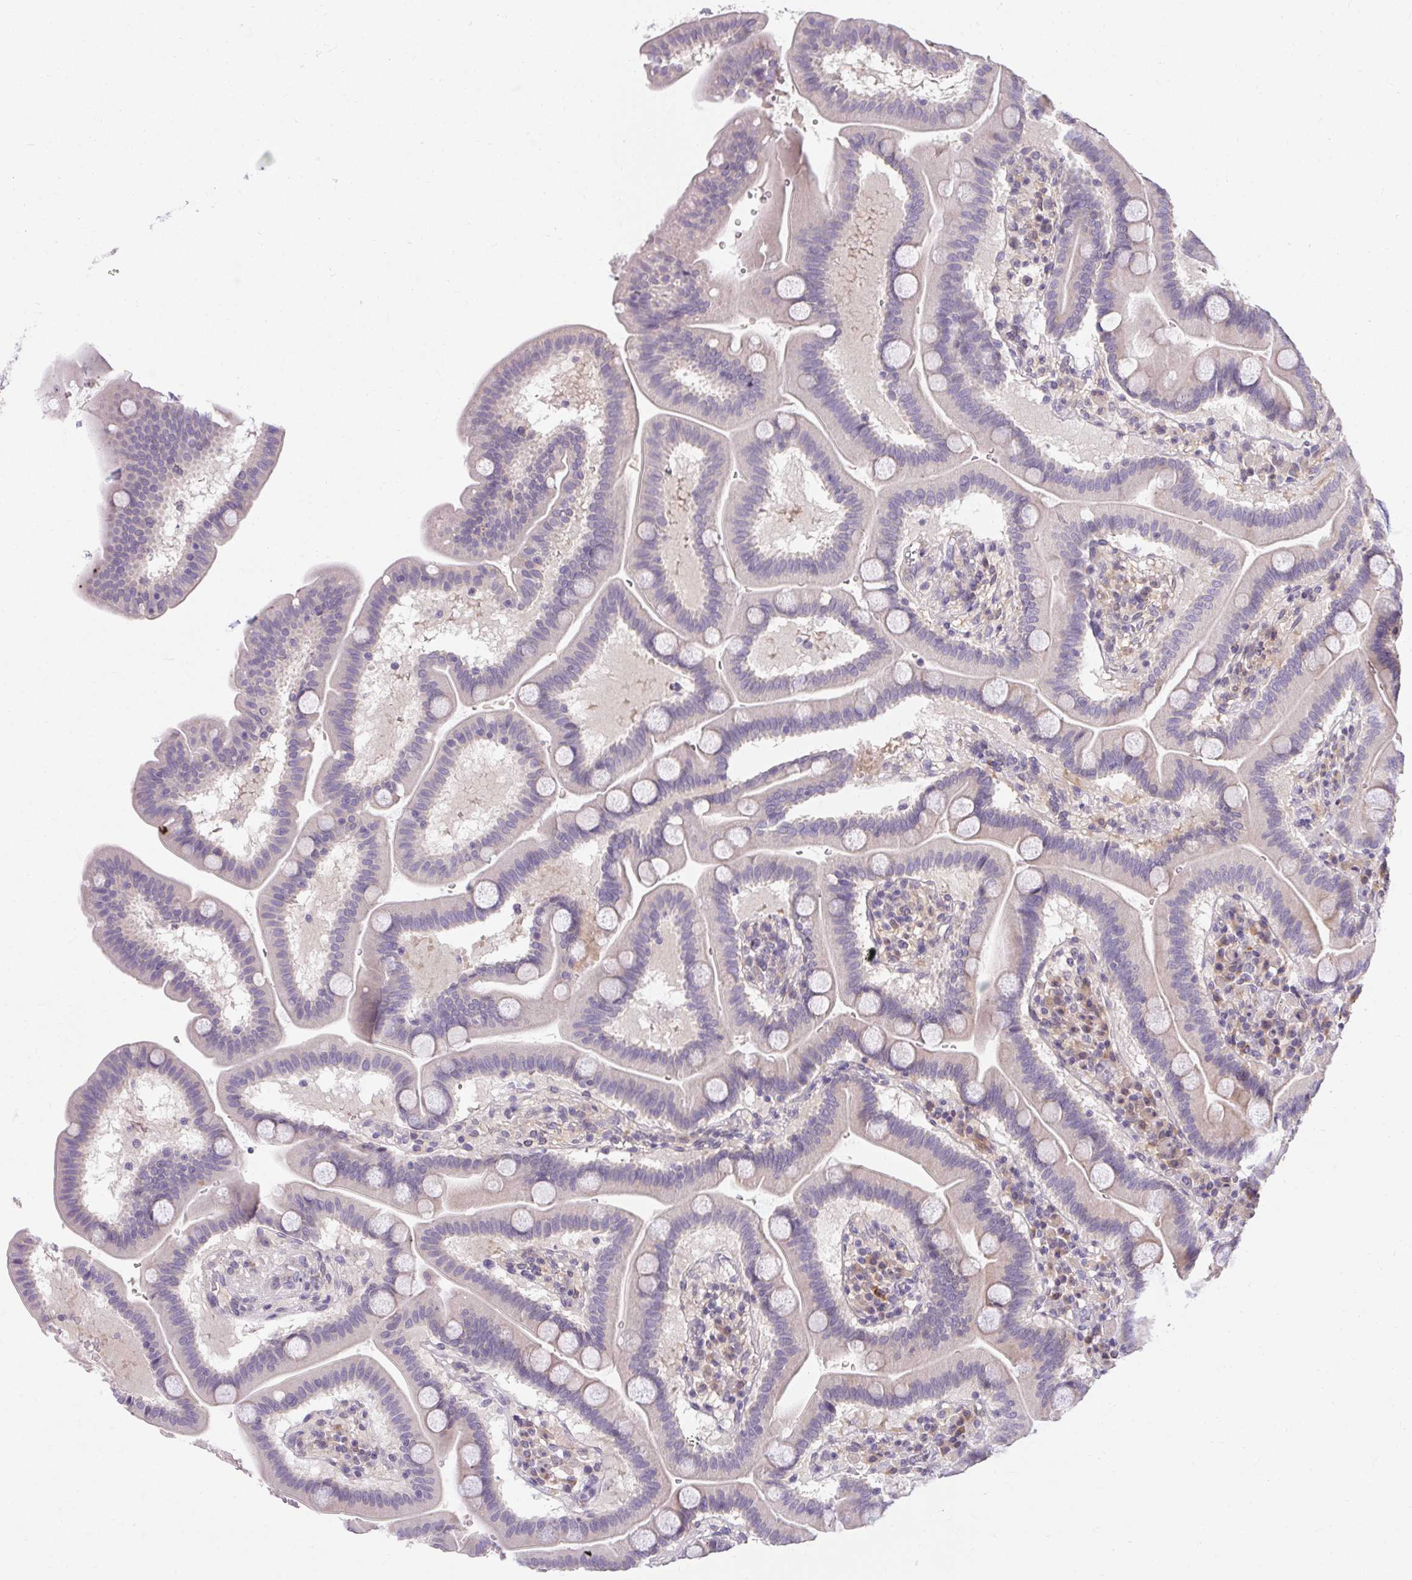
{"staining": {"intensity": "weak", "quantity": "<25%", "location": "cytoplasmic/membranous"}, "tissue": "duodenum", "cell_type": "Glandular cells", "image_type": "normal", "snomed": [{"axis": "morphology", "description": "Normal tissue, NOS"}, {"axis": "topography", "description": "Pancreas"}, {"axis": "topography", "description": "Duodenum"}], "caption": "Protein analysis of unremarkable duodenum shows no significant positivity in glandular cells. (Immunohistochemistry, brightfield microscopy, high magnification).", "gene": "TMEM52B", "patient": {"sex": "male", "age": 59}}